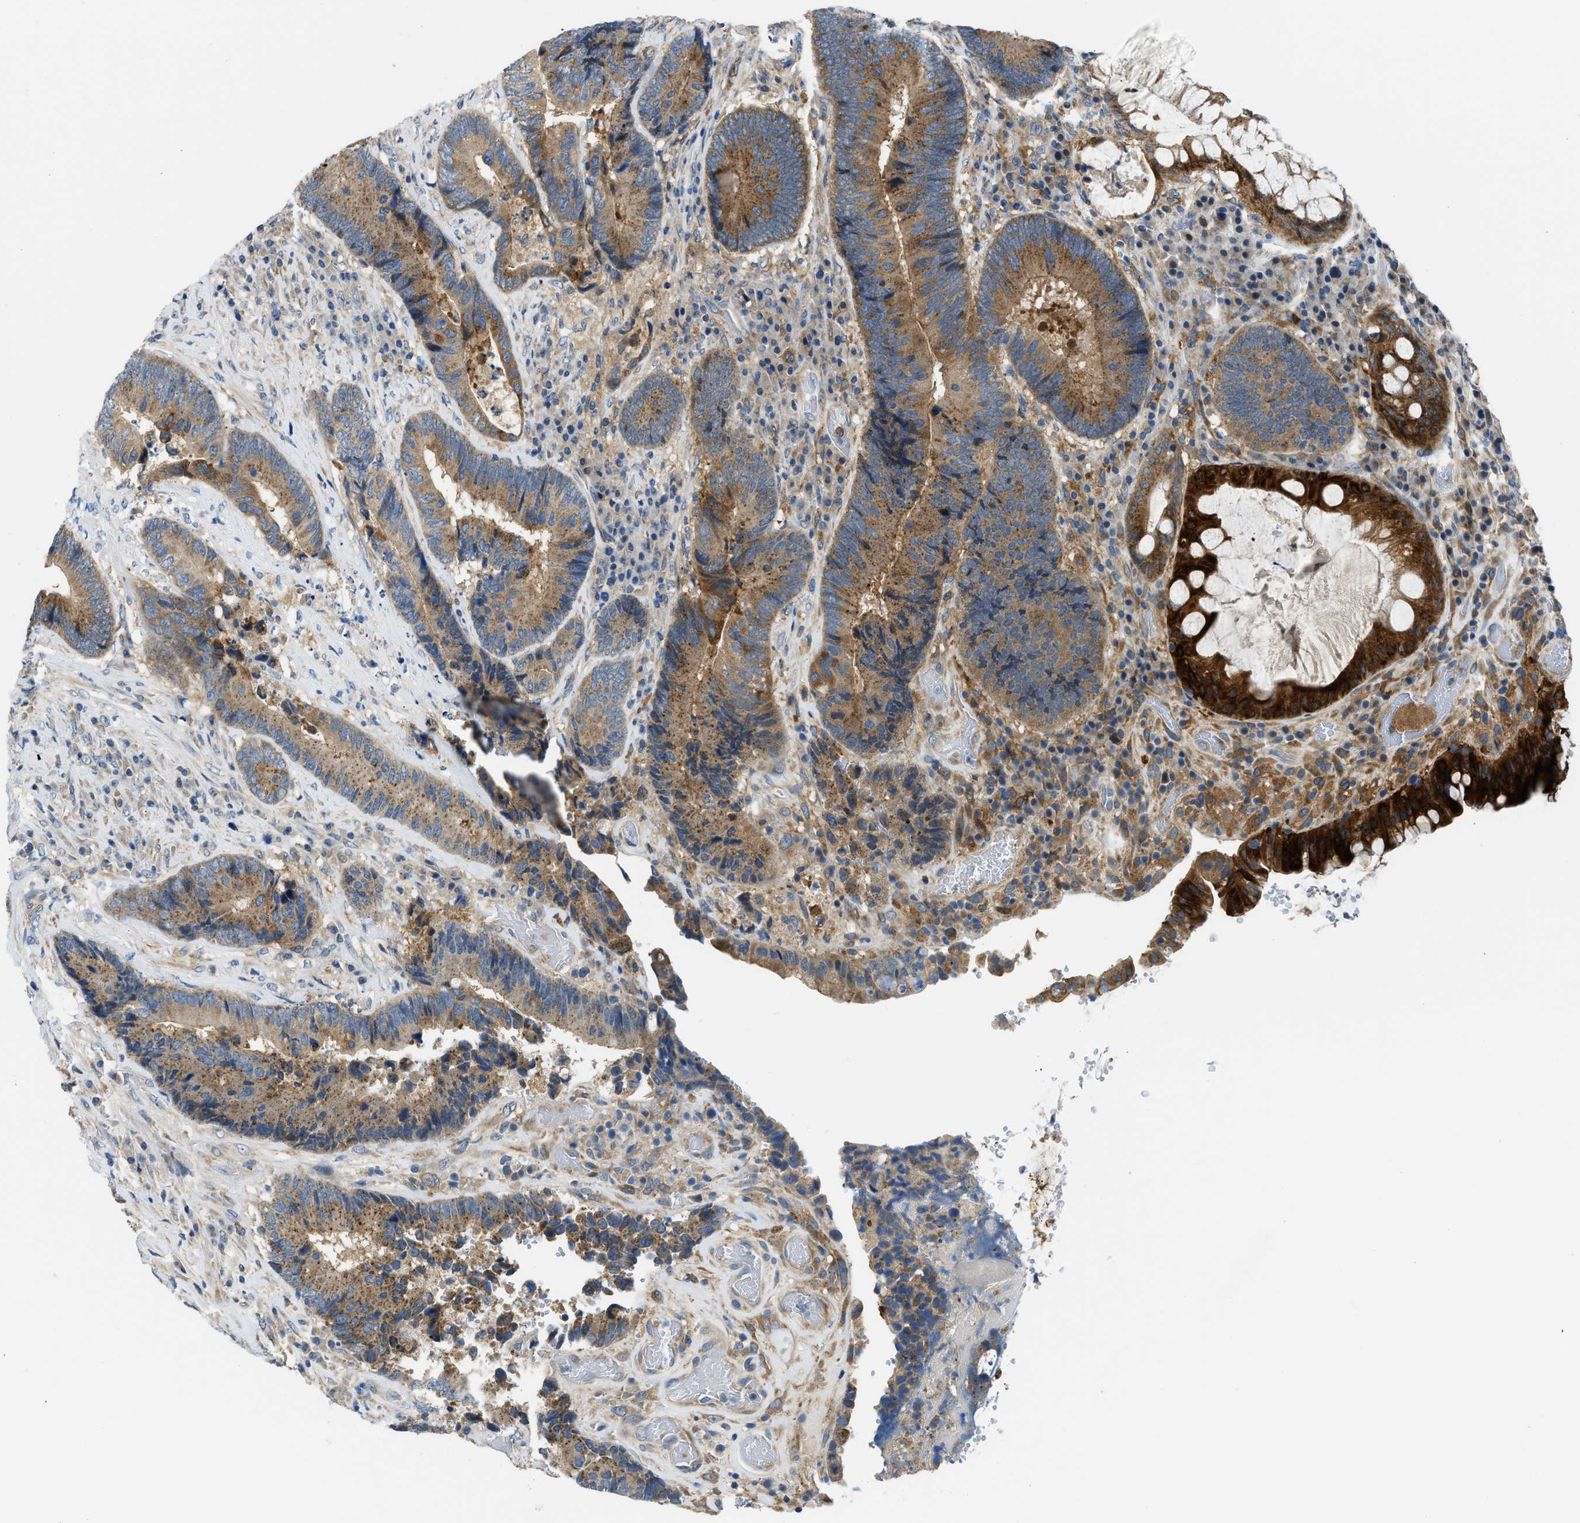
{"staining": {"intensity": "moderate", "quantity": ">75%", "location": "cytoplasmic/membranous"}, "tissue": "colorectal cancer", "cell_type": "Tumor cells", "image_type": "cancer", "snomed": [{"axis": "morphology", "description": "Adenocarcinoma, NOS"}, {"axis": "topography", "description": "Rectum"}], "caption": "The image reveals staining of adenocarcinoma (colorectal), revealing moderate cytoplasmic/membranous protein staining (brown color) within tumor cells. (DAB IHC, brown staining for protein, blue staining for nuclei).", "gene": "LPIN2", "patient": {"sex": "female", "age": 89}}